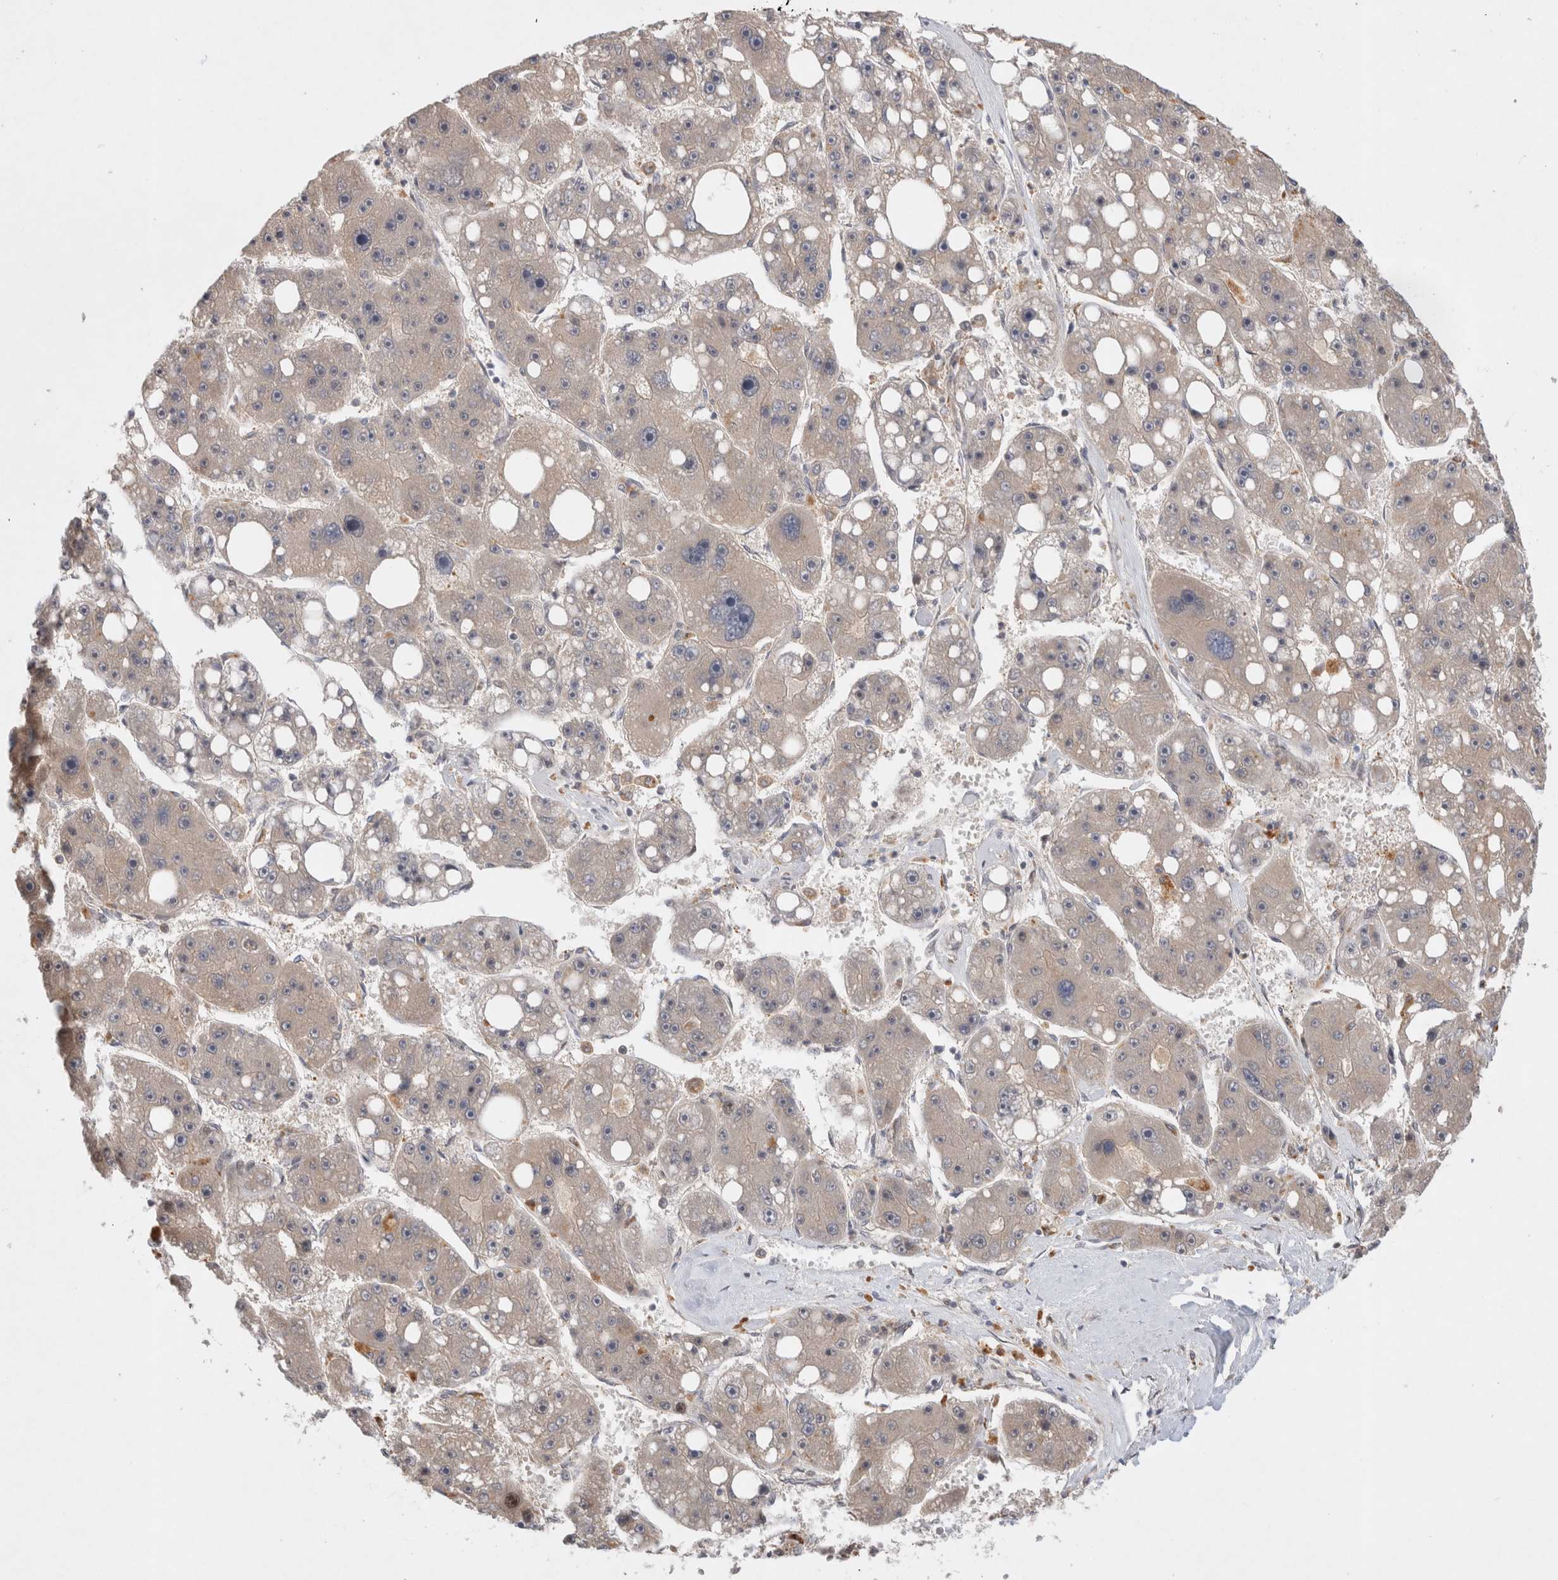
{"staining": {"intensity": "negative", "quantity": "none", "location": "none"}, "tissue": "liver cancer", "cell_type": "Tumor cells", "image_type": "cancer", "snomed": [{"axis": "morphology", "description": "Carcinoma, Hepatocellular, NOS"}, {"axis": "topography", "description": "Liver"}], "caption": "Tumor cells are negative for protein expression in human liver hepatocellular carcinoma.", "gene": "HTT", "patient": {"sex": "female", "age": 61}}